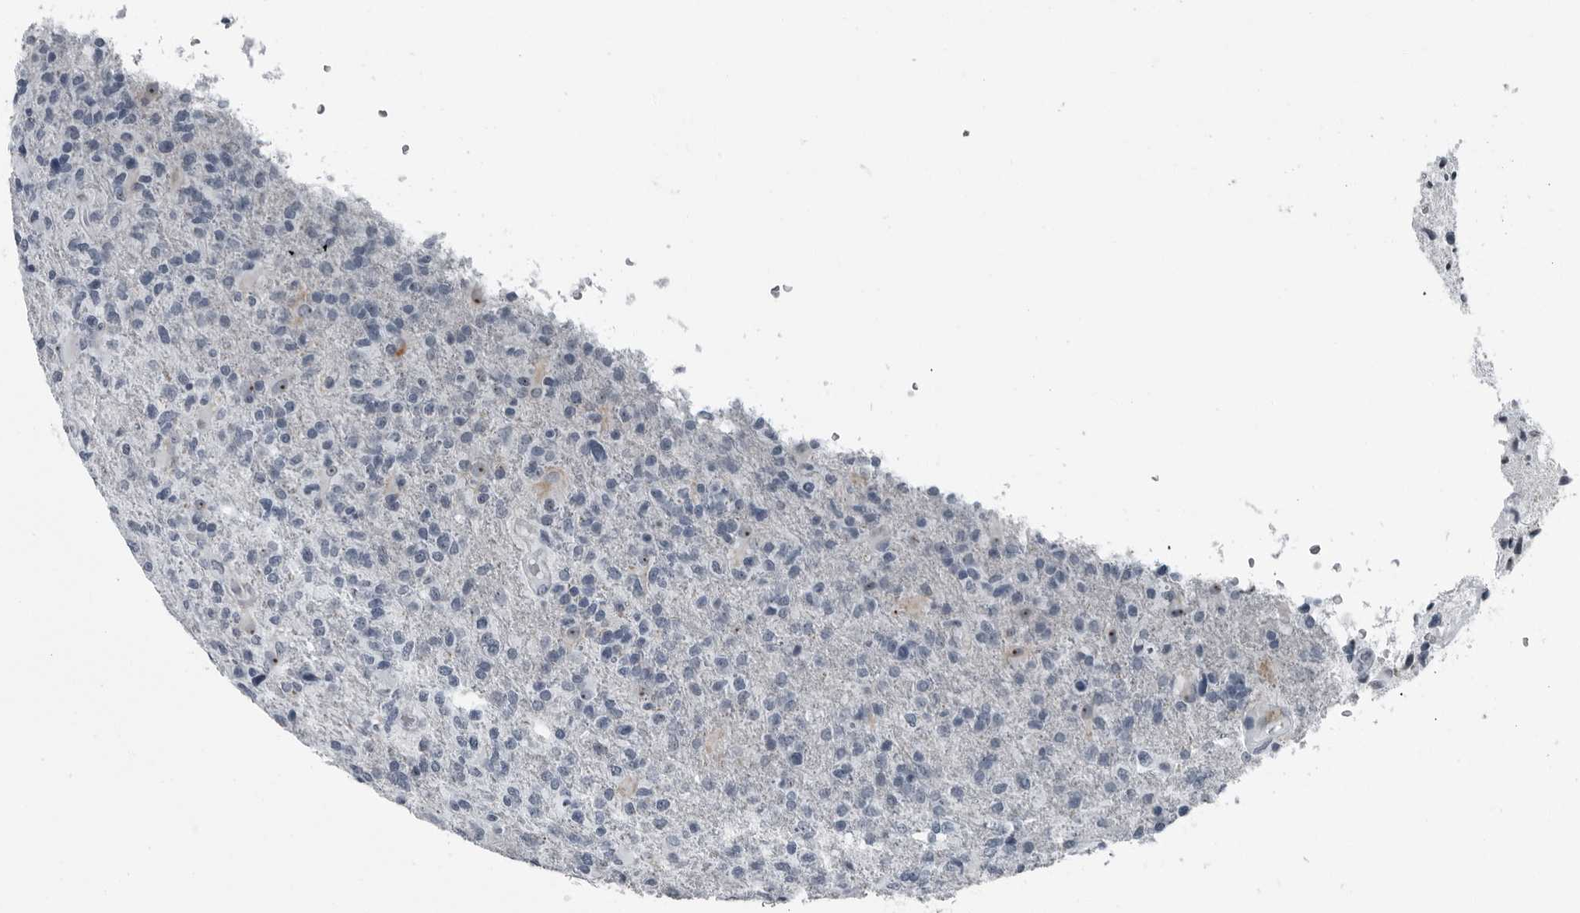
{"staining": {"intensity": "negative", "quantity": "none", "location": "none"}, "tissue": "glioma", "cell_type": "Tumor cells", "image_type": "cancer", "snomed": [{"axis": "morphology", "description": "Glioma, malignant, High grade"}, {"axis": "topography", "description": "Brain"}], "caption": "Malignant glioma (high-grade) stained for a protein using immunohistochemistry shows no expression tumor cells.", "gene": "PDCD11", "patient": {"sex": "male", "age": 72}}